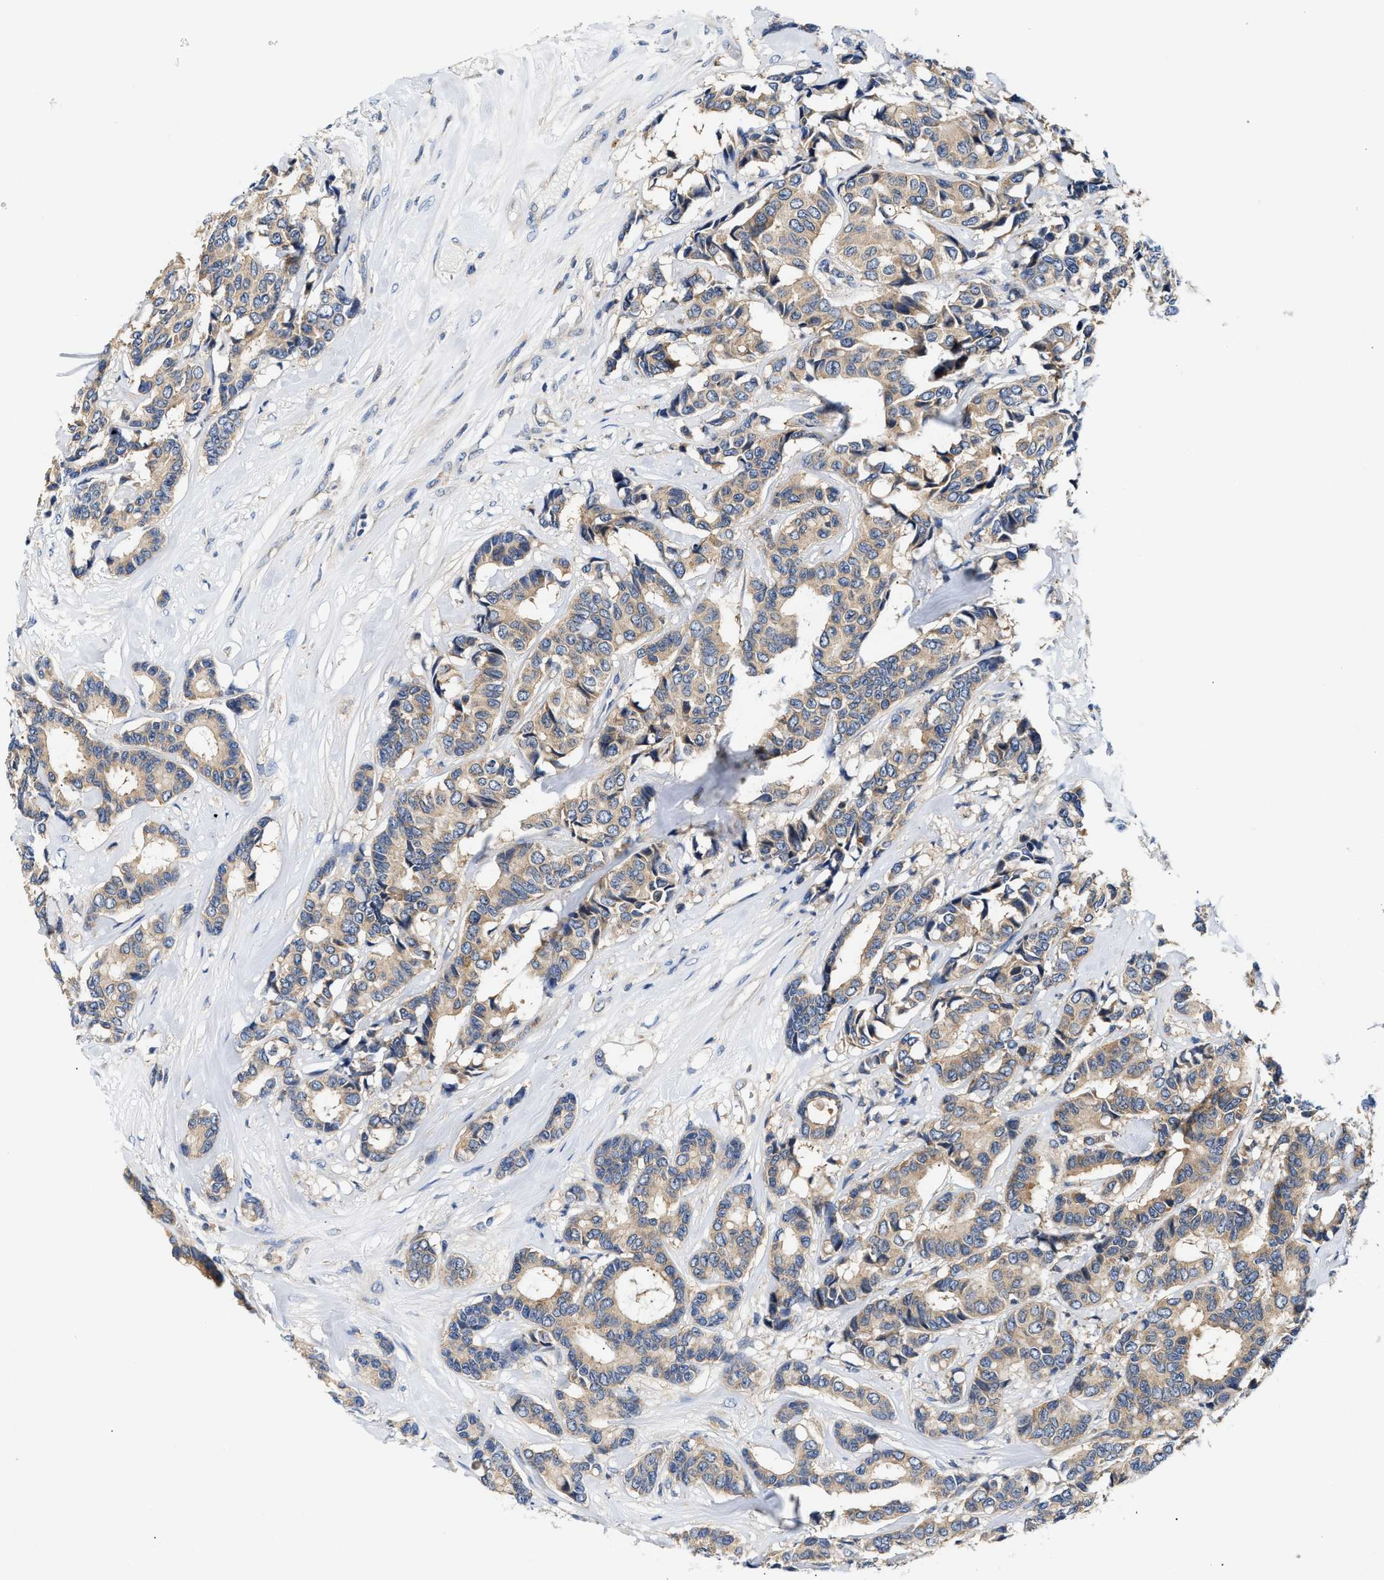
{"staining": {"intensity": "weak", "quantity": ">75%", "location": "cytoplasmic/membranous"}, "tissue": "breast cancer", "cell_type": "Tumor cells", "image_type": "cancer", "snomed": [{"axis": "morphology", "description": "Duct carcinoma"}, {"axis": "topography", "description": "Breast"}], "caption": "The histopathology image displays immunohistochemical staining of infiltrating ductal carcinoma (breast). There is weak cytoplasmic/membranous expression is appreciated in approximately >75% of tumor cells.", "gene": "FAM185A", "patient": {"sex": "female", "age": 87}}